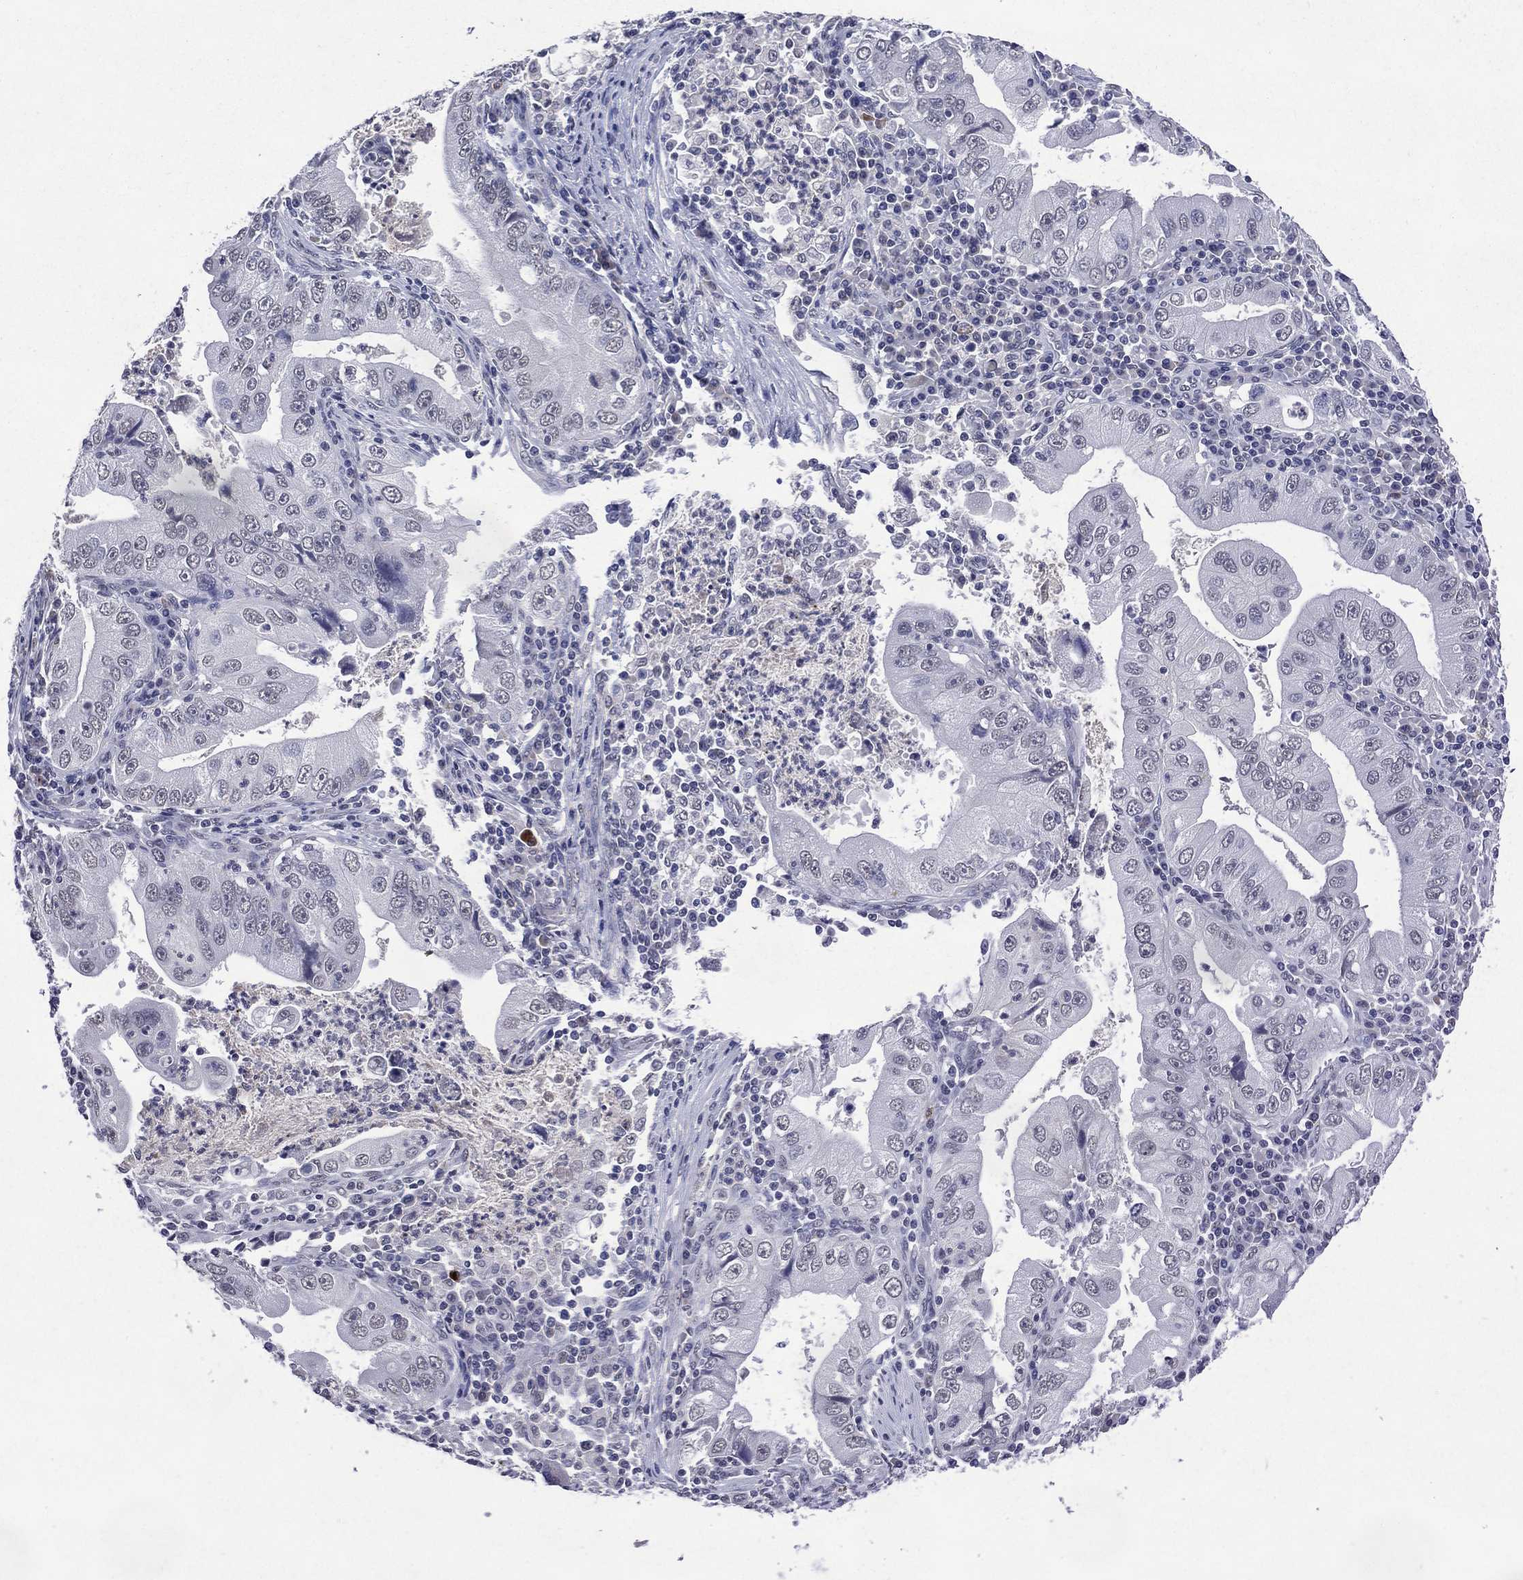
{"staining": {"intensity": "negative", "quantity": "none", "location": "none"}, "tissue": "stomach cancer", "cell_type": "Tumor cells", "image_type": "cancer", "snomed": [{"axis": "morphology", "description": "Adenocarcinoma, NOS"}, {"axis": "topography", "description": "Stomach"}], "caption": "There is no significant expression in tumor cells of stomach cancer (adenocarcinoma).", "gene": "ASB10", "patient": {"sex": "male", "age": 76}}